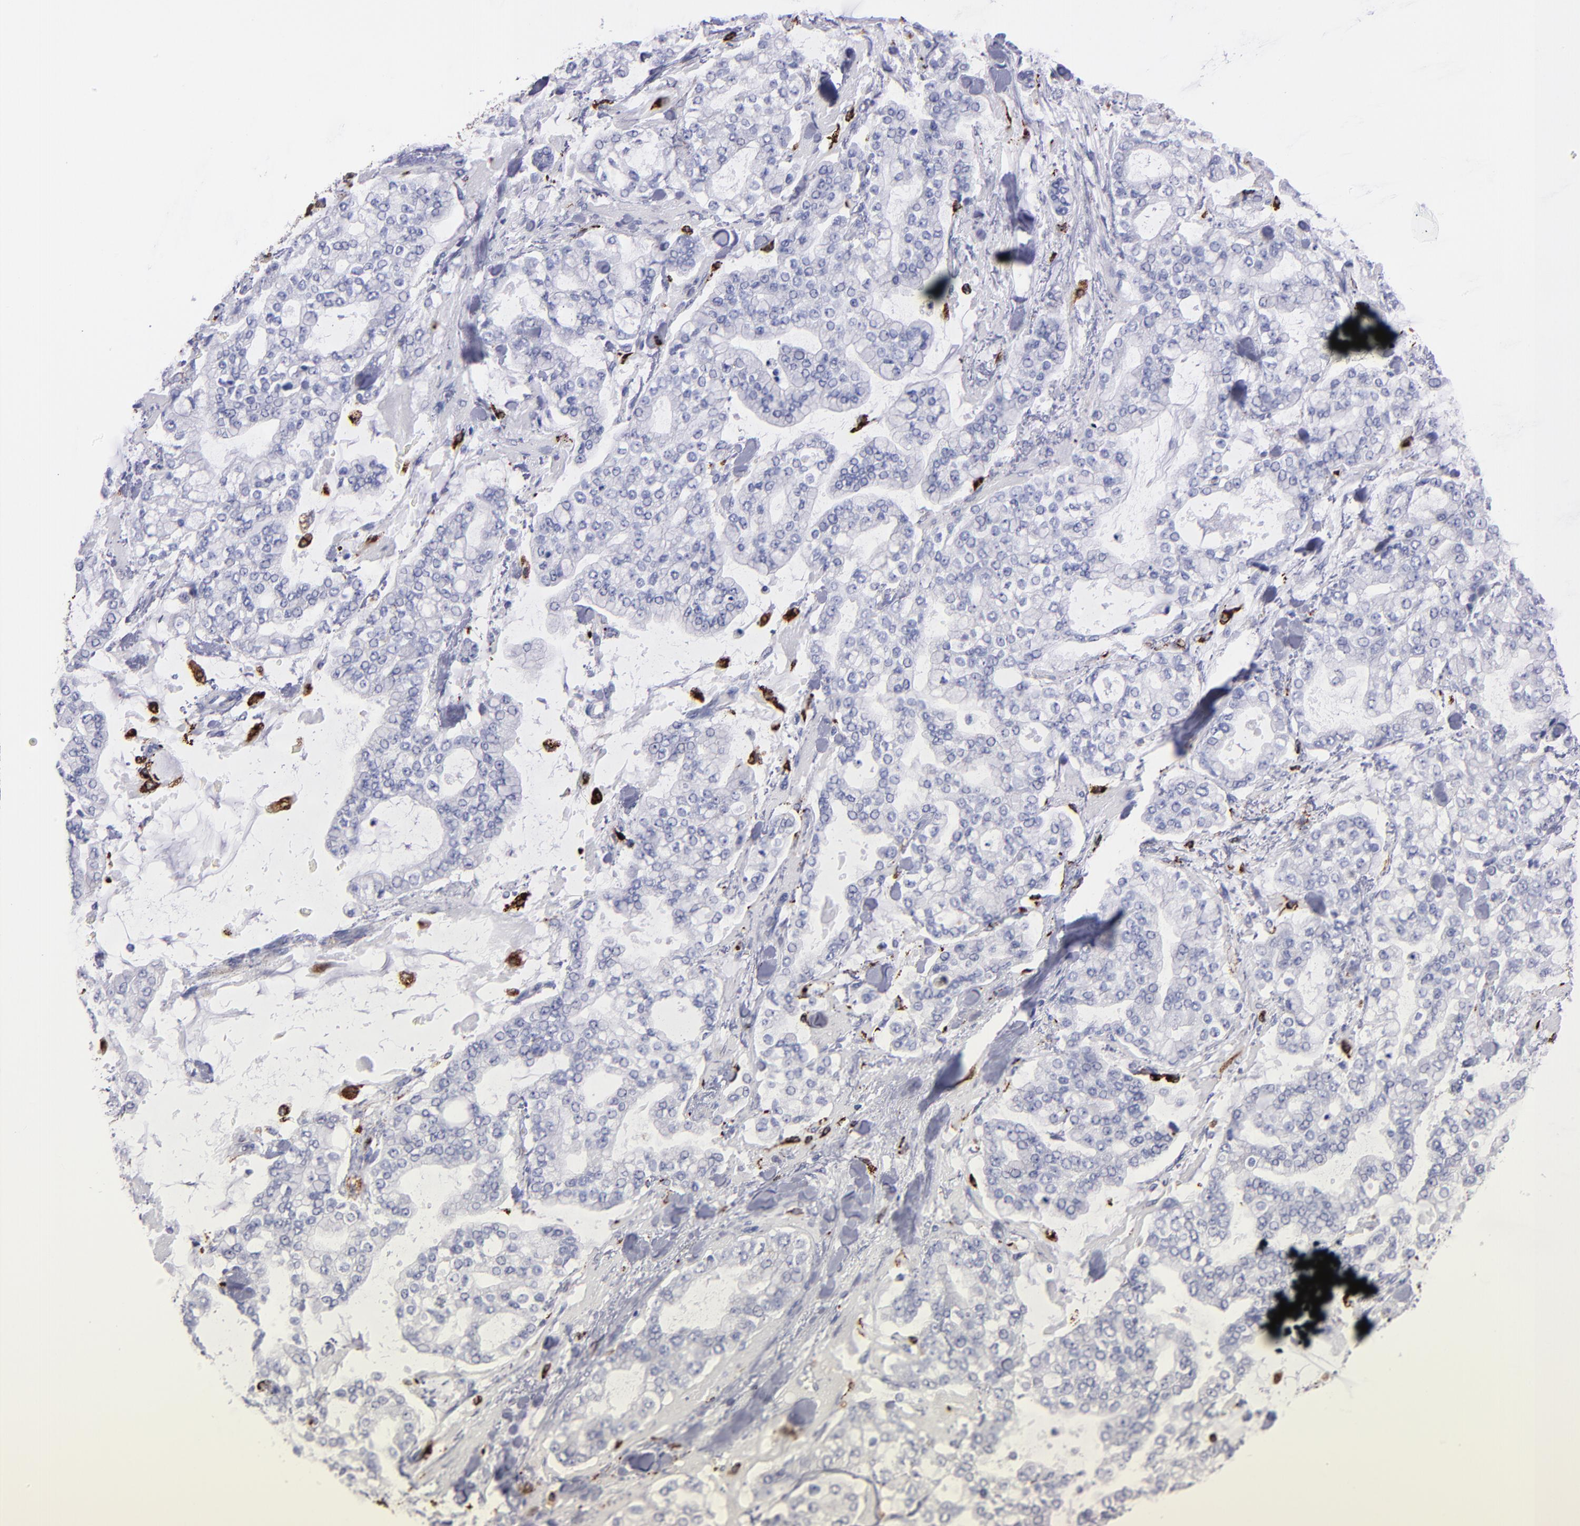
{"staining": {"intensity": "negative", "quantity": "none", "location": "none"}, "tissue": "stomach cancer", "cell_type": "Tumor cells", "image_type": "cancer", "snomed": [{"axis": "morphology", "description": "Normal tissue, NOS"}, {"axis": "morphology", "description": "Adenocarcinoma, NOS"}, {"axis": "topography", "description": "Stomach, upper"}, {"axis": "topography", "description": "Stomach"}], "caption": "An IHC image of stomach cancer is shown. There is no staining in tumor cells of stomach cancer. Brightfield microscopy of IHC stained with DAB (3,3'-diaminobenzidine) (brown) and hematoxylin (blue), captured at high magnification.", "gene": "CTSS", "patient": {"sex": "male", "age": 76}}